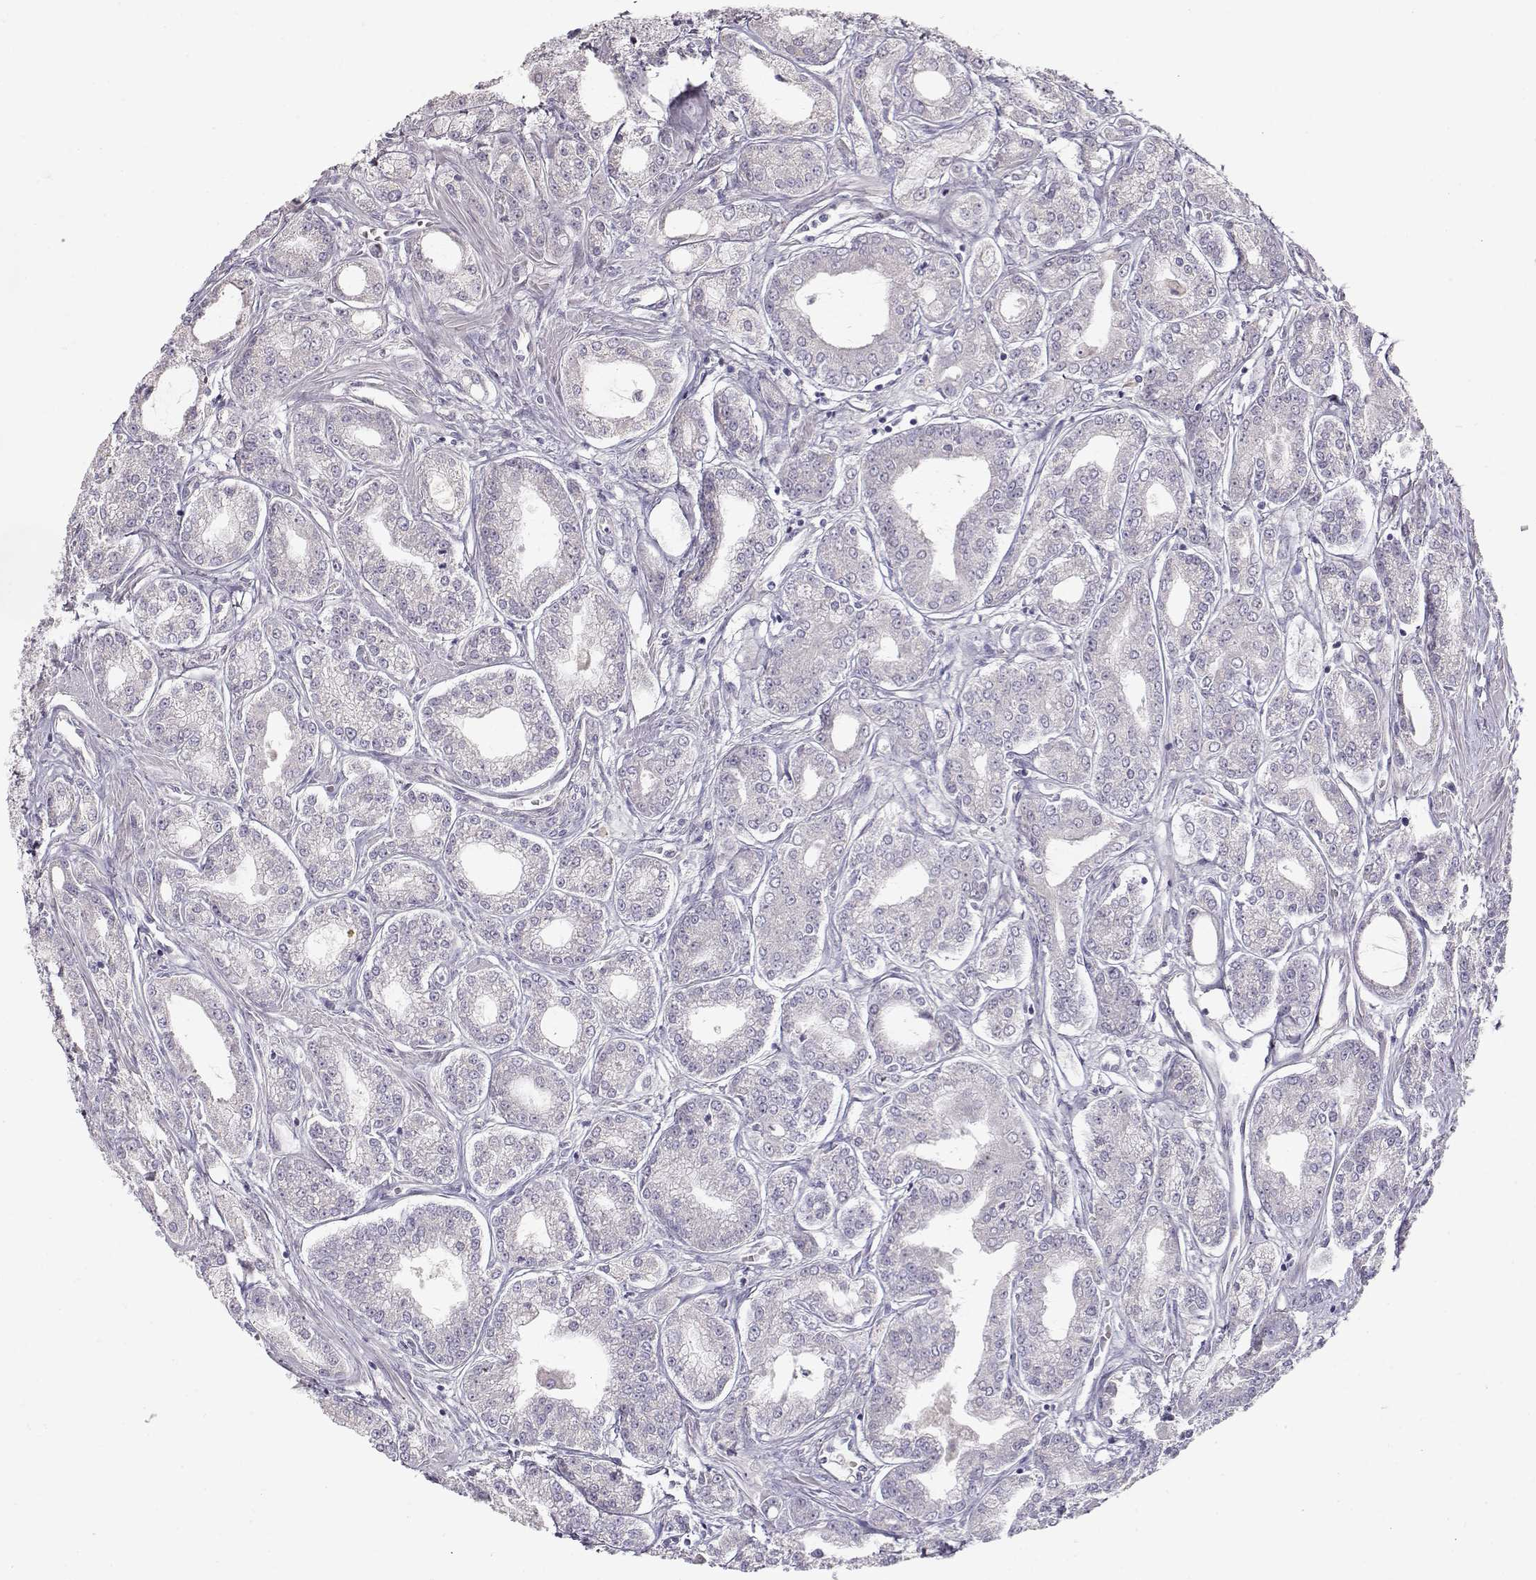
{"staining": {"intensity": "negative", "quantity": "none", "location": "none"}, "tissue": "prostate cancer", "cell_type": "Tumor cells", "image_type": "cancer", "snomed": [{"axis": "morphology", "description": "Adenocarcinoma, NOS"}, {"axis": "topography", "description": "Prostate"}], "caption": "Tumor cells show no significant protein staining in prostate cancer.", "gene": "GLIPR1L2", "patient": {"sex": "male", "age": 71}}